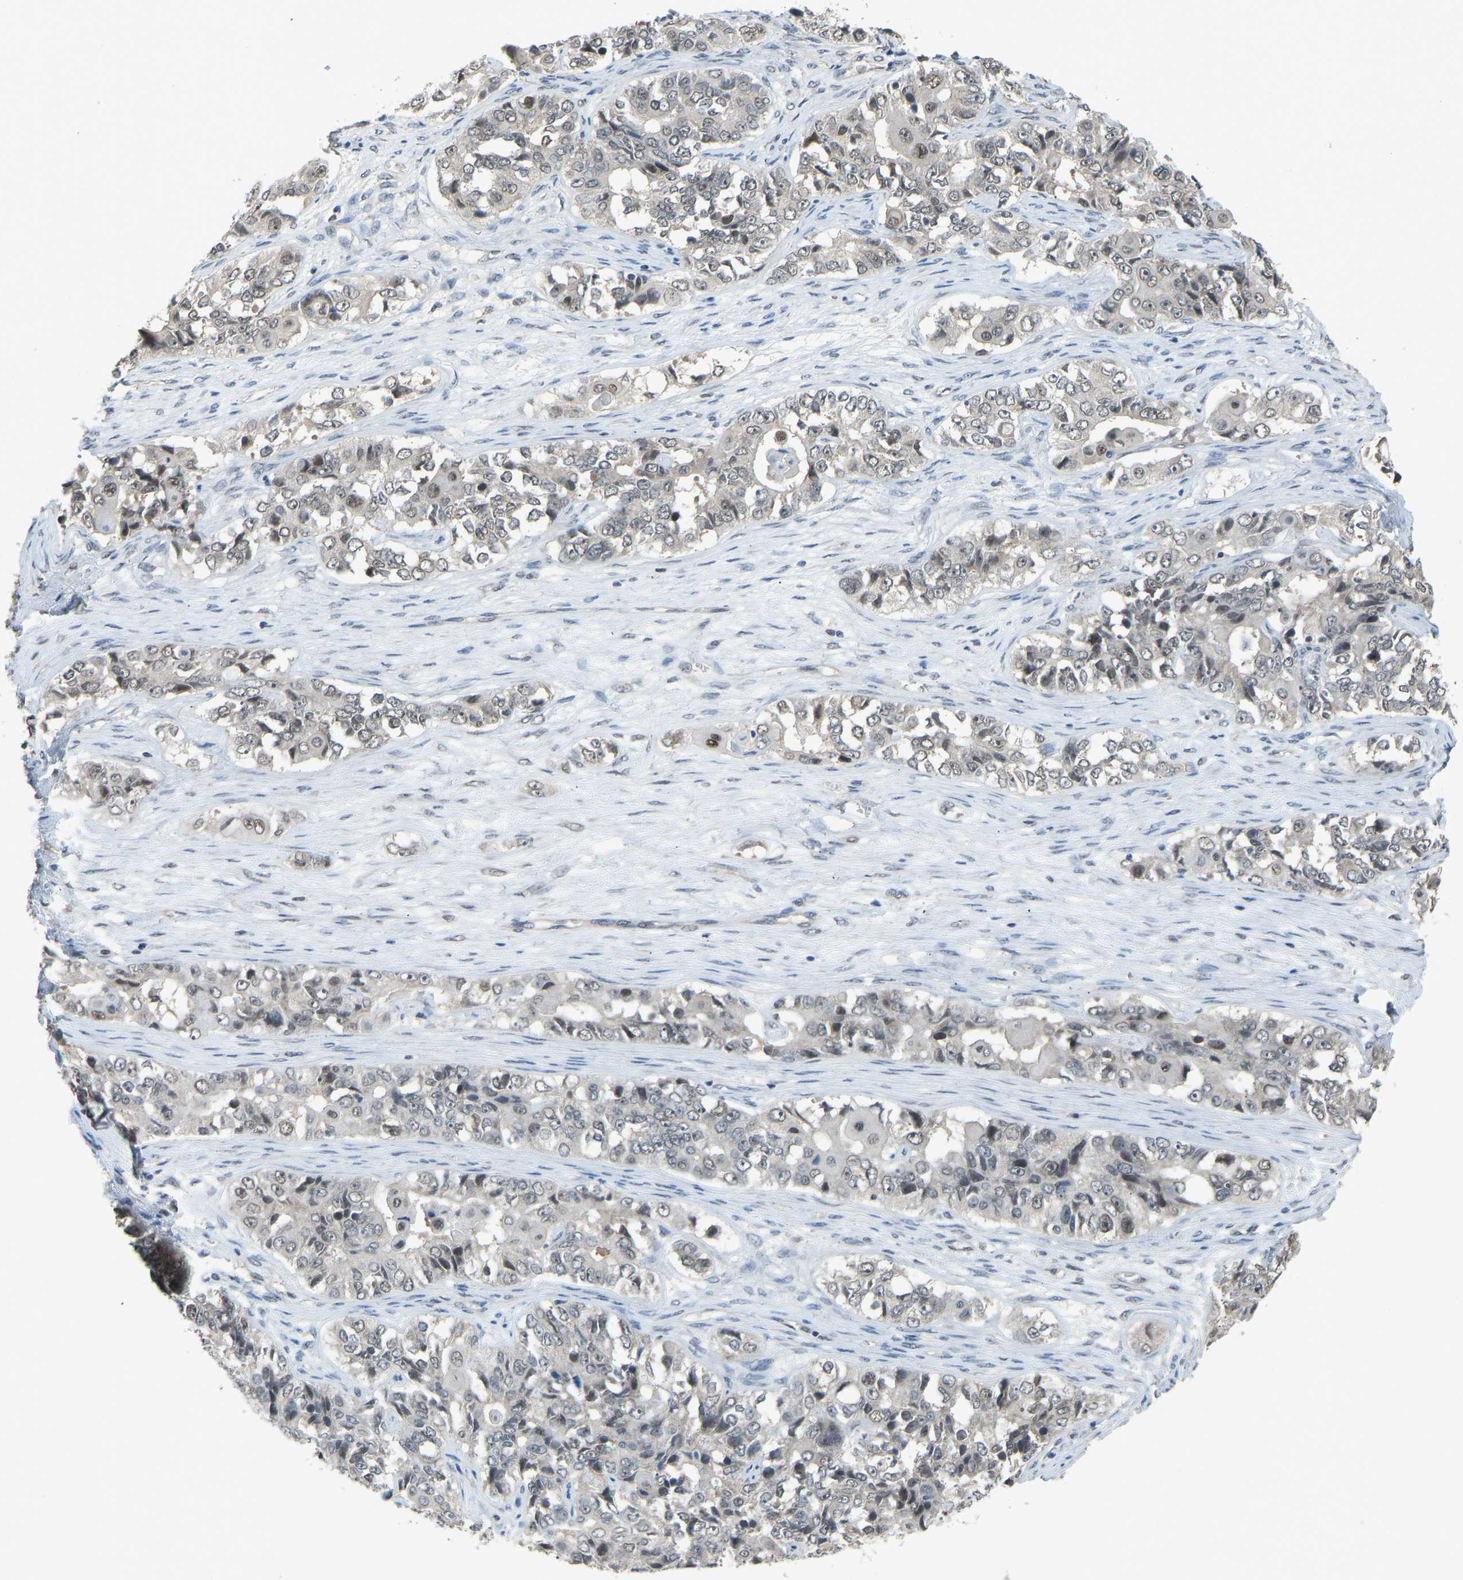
{"staining": {"intensity": "weak", "quantity": "<25%", "location": "nuclear"}, "tissue": "ovarian cancer", "cell_type": "Tumor cells", "image_type": "cancer", "snomed": [{"axis": "morphology", "description": "Carcinoma, endometroid"}, {"axis": "topography", "description": "Ovary"}], "caption": "IHC of human ovarian cancer (endometroid carcinoma) displays no staining in tumor cells.", "gene": "KPNA6", "patient": {"sex": "female", "age": 51}}